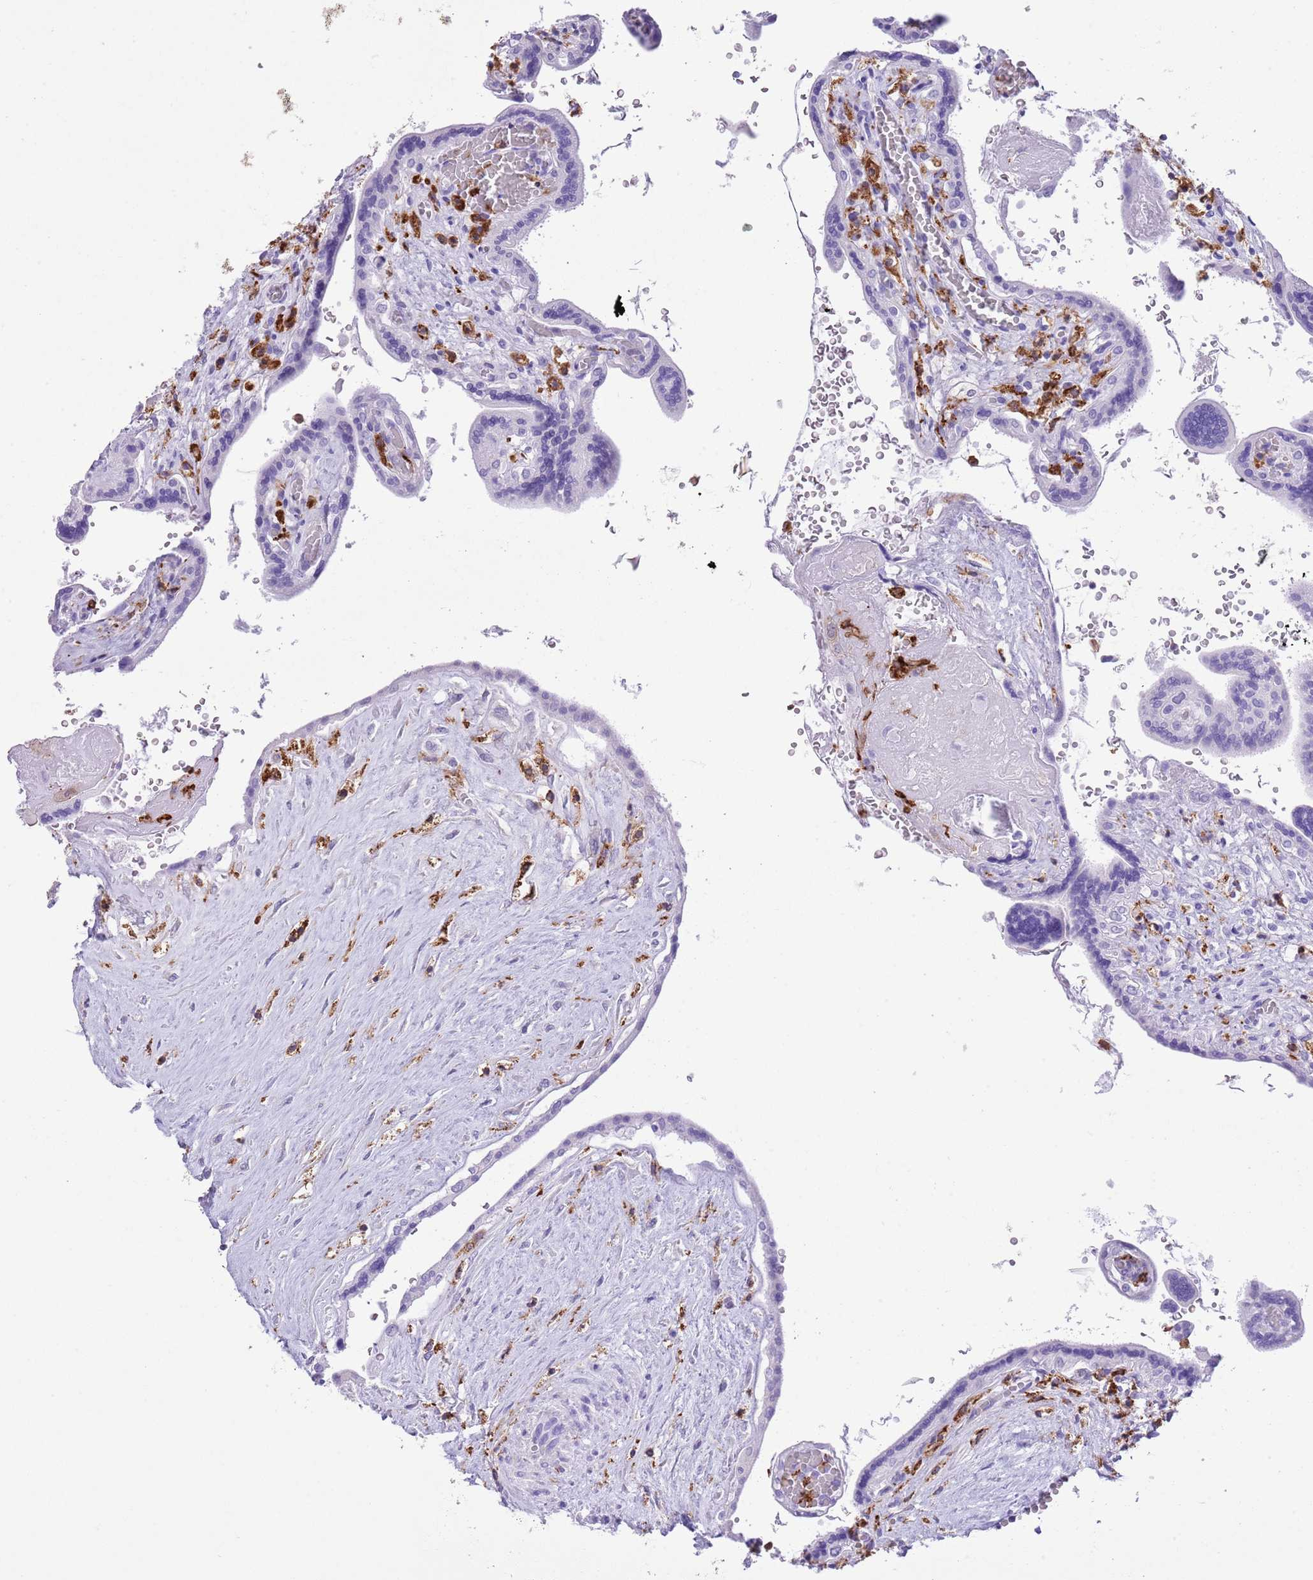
{"staining": {"intensity": "negative", "quantity": "none", "location": "none"}, "tissue": "placenta", "cell_type": "Trophoblastic cells", "image_type": "normal", "snomed": [{"axis": "morphology", "description": "Normal tissue, NOS"}, {"axis": "topography", "description": "Placenta"}], "caption": "Immunohistochemistry (IHC) of unremarkable placenta displays no positivity in trophoblastic cells.", "gene": "EFHD2", "patient": {"sex": "female", "age": 37}}